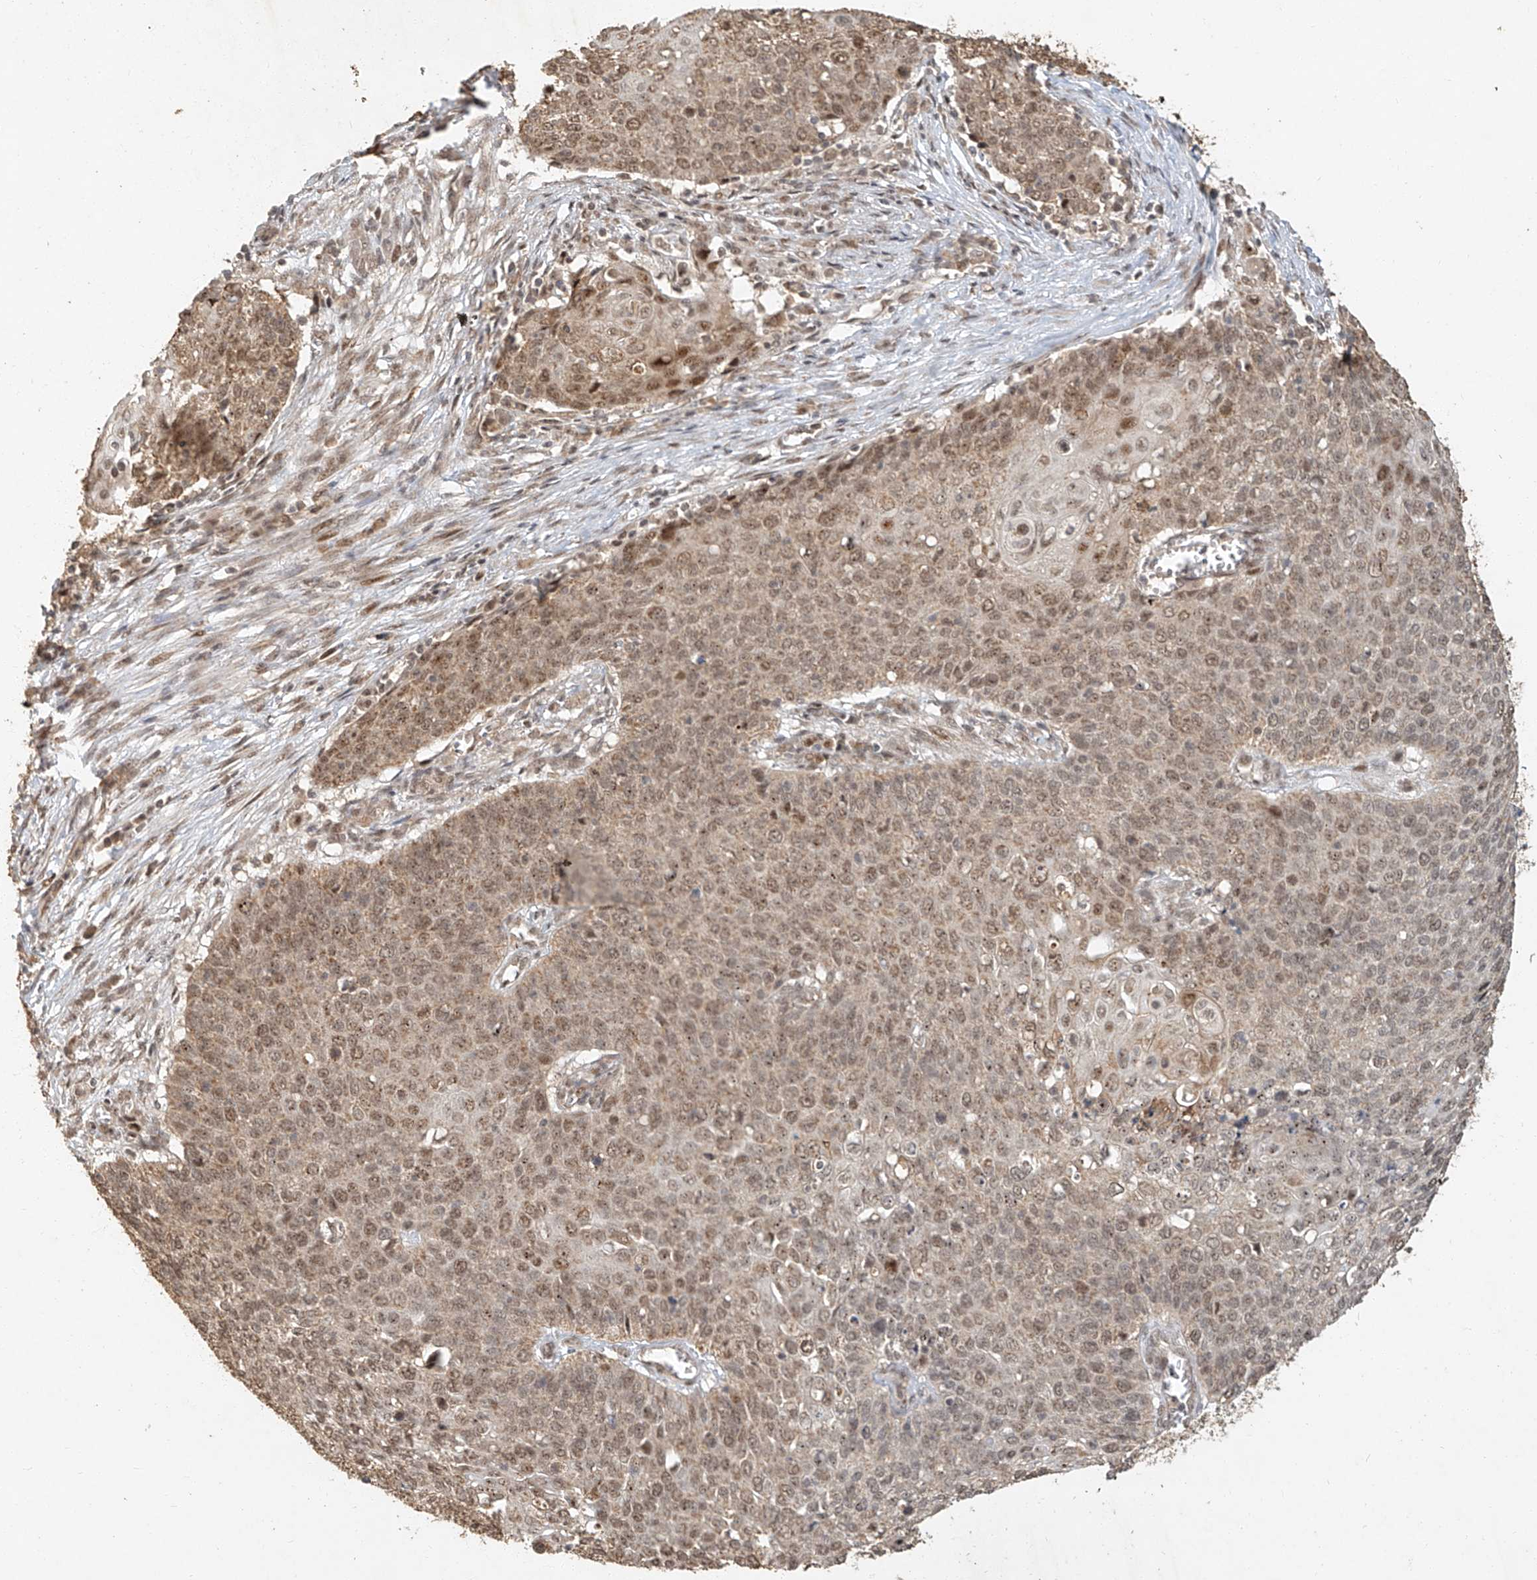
{"staining": {"intensity": "moderate", "quantity": ">75%", "location": "cytoplasmic/membranous,nuclear"}, "tissue": "cervical cancer", "cell_type": "Tumor cells", "image_type": "cancer", "snomed": [{"axis": "morphology", "description": "Squamous cell carcinoma, NOS"}, {"axis": "topography", "description": "Cervix"}], "caption": "IHC micrograph of squamous cell carcinoma (cervical) stained for a protein (brown), which displays medium levels of moderate cytoplasmic/membranous and nuclear staining in about >75% of tumor cells.", "gene": "CXorf58", "patient": {"sex": "female", "age": 39}}